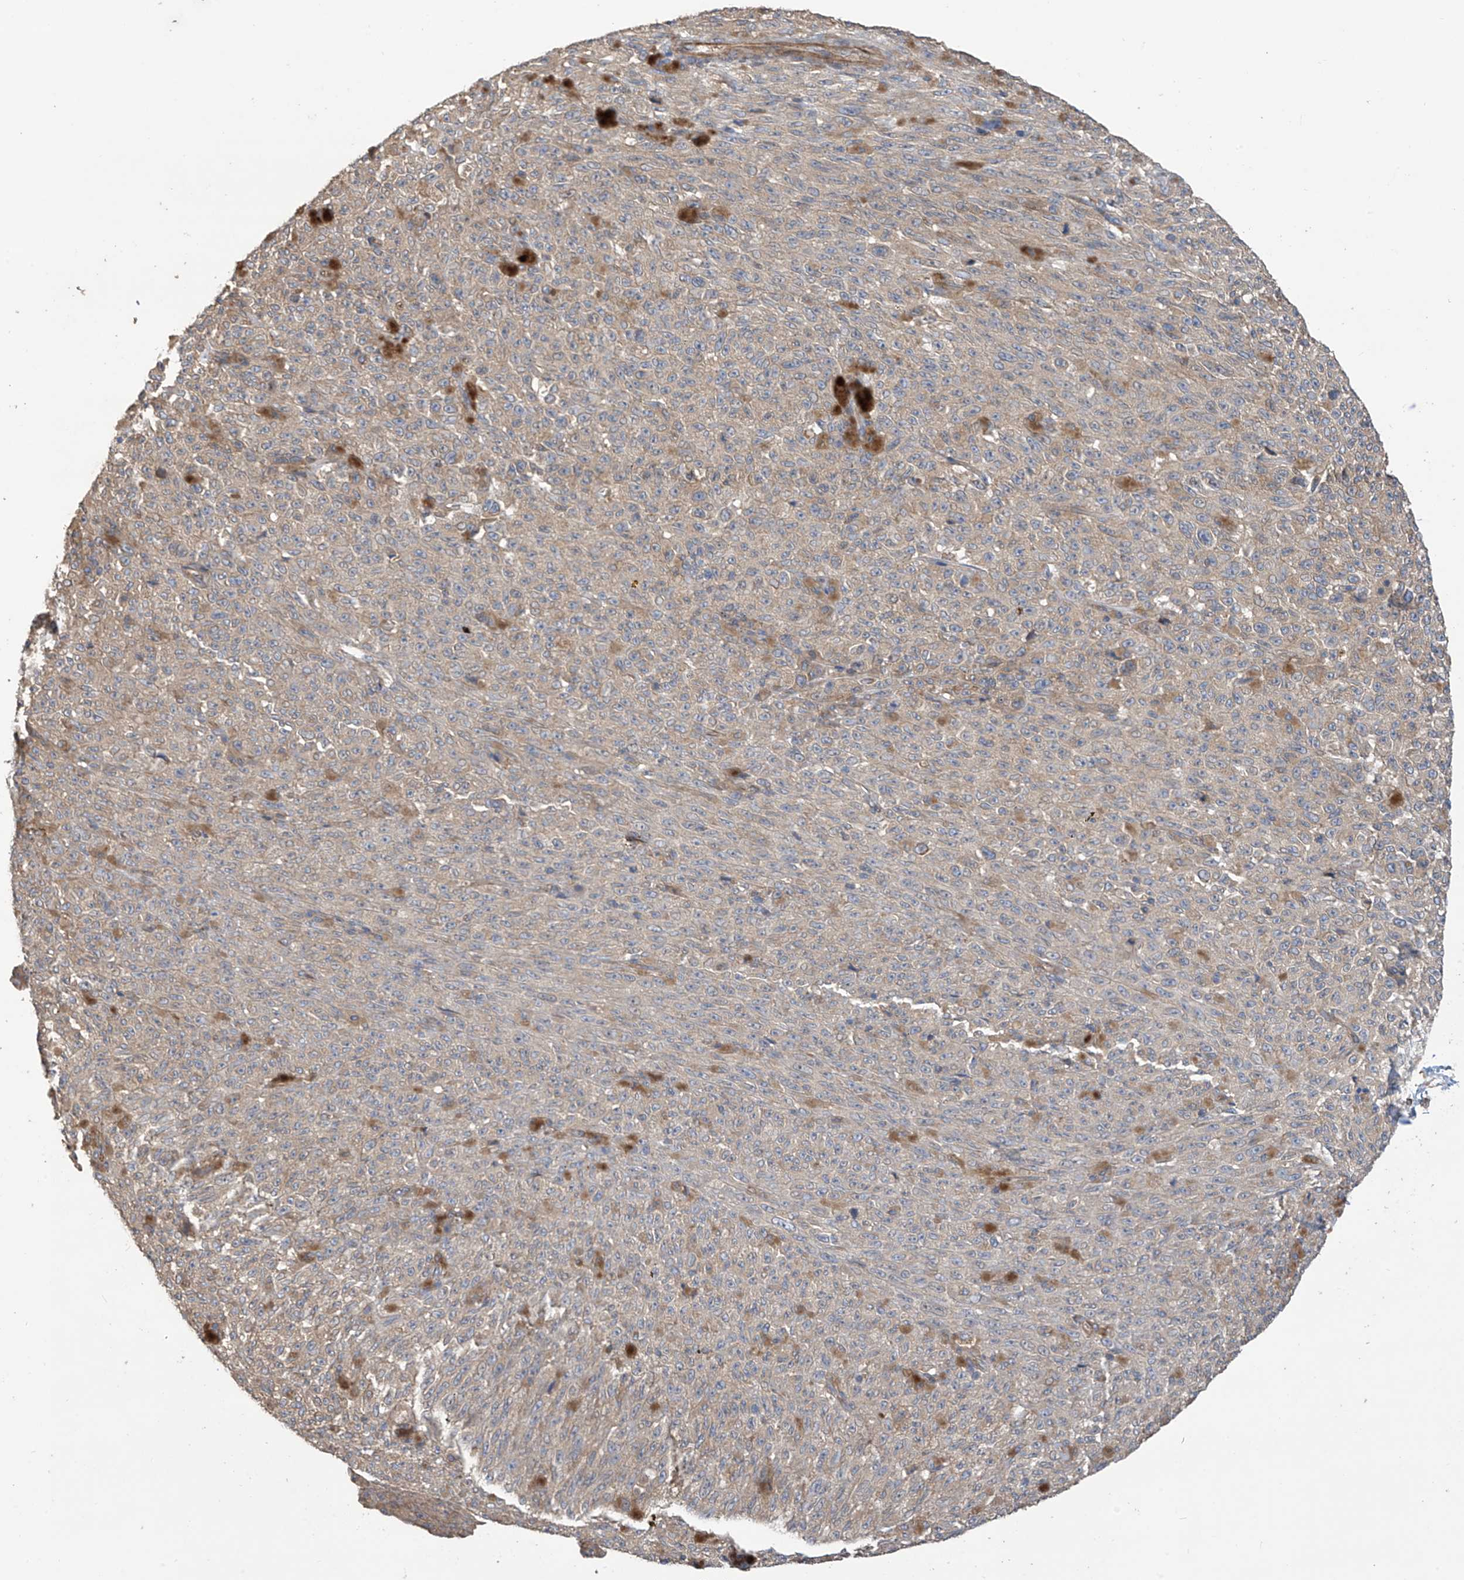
{"staining": {"intensity": "weak", "quantity": ">75%", "location": "cytoplasmic/membranous"}, "tissue": "melanoma", "cell_type": "Tumor cells", "image_type": "cancer", "snomed": [{"axis": "morphology", "description": "Malignant melanoma, NOS"}, {"axis": "topography", "description": "Skin"}], "caption": "Immunohistochemical staining of human malignant melanoma demonstrates low levels of weak cytoplasmic/membranous protein positivity in about >75% of tumor cells.", "gene": "PHACTR4", "patient": {"sex": "female", "age": 82}}